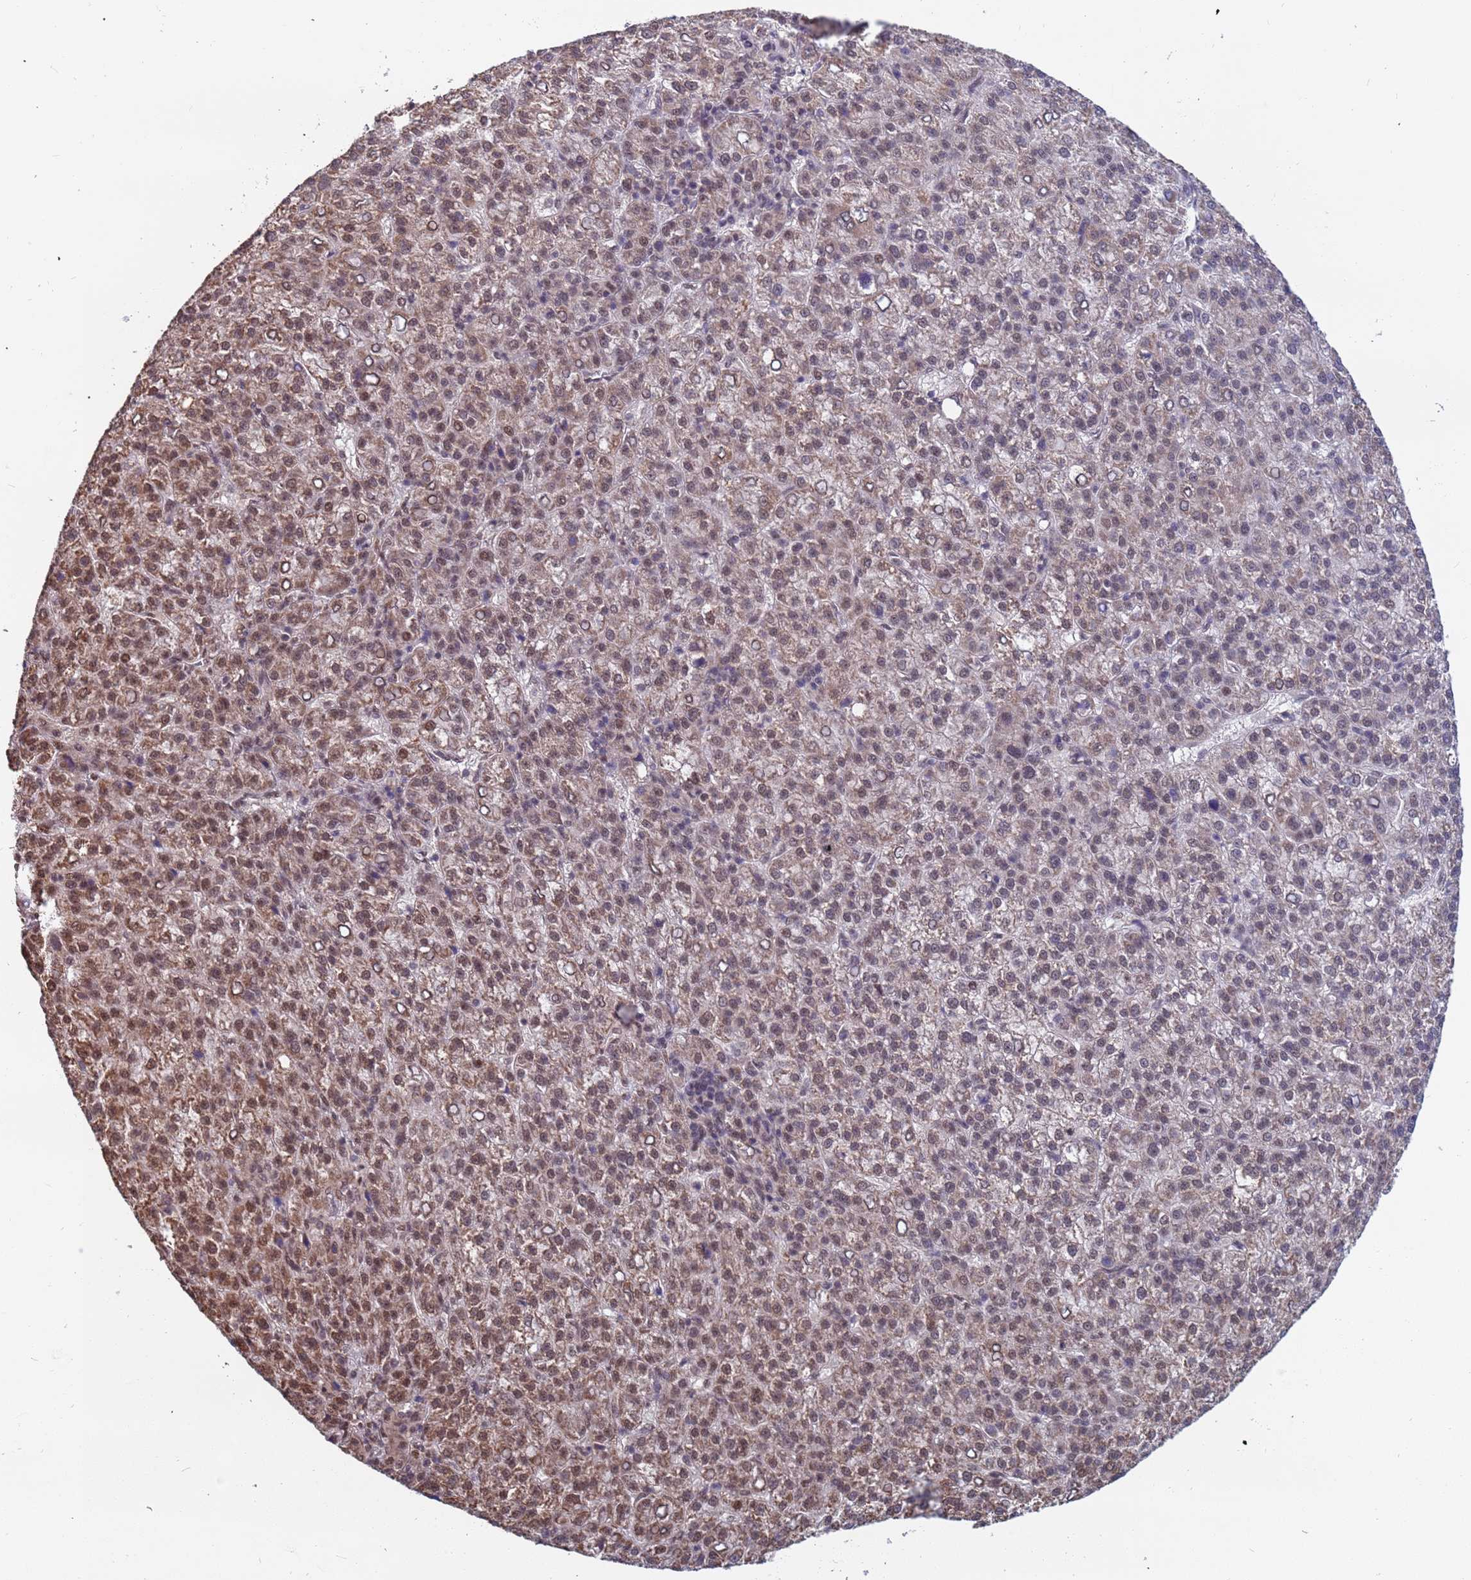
{"staining": {"intensity": "moderate", "quantity": "<25%", "location": "nuclear"}, "tissue": "liver cancer", "cell_type": "Tumor cells", "image_type": "cancer", "snomed": [{"axis": "morphology", "description": "Carcinoma, Hepatocellular, NOS"}, {"axis": "topography", "description": "Liver"}], "caption": "Hepatocellular carcinoma (liver) stained with a brown dye exhibits moderate nuclear positive expression in about <25% of tumor cells.", "gene": "DENND2B", "patient": {"sex": "female", "age": 58}}